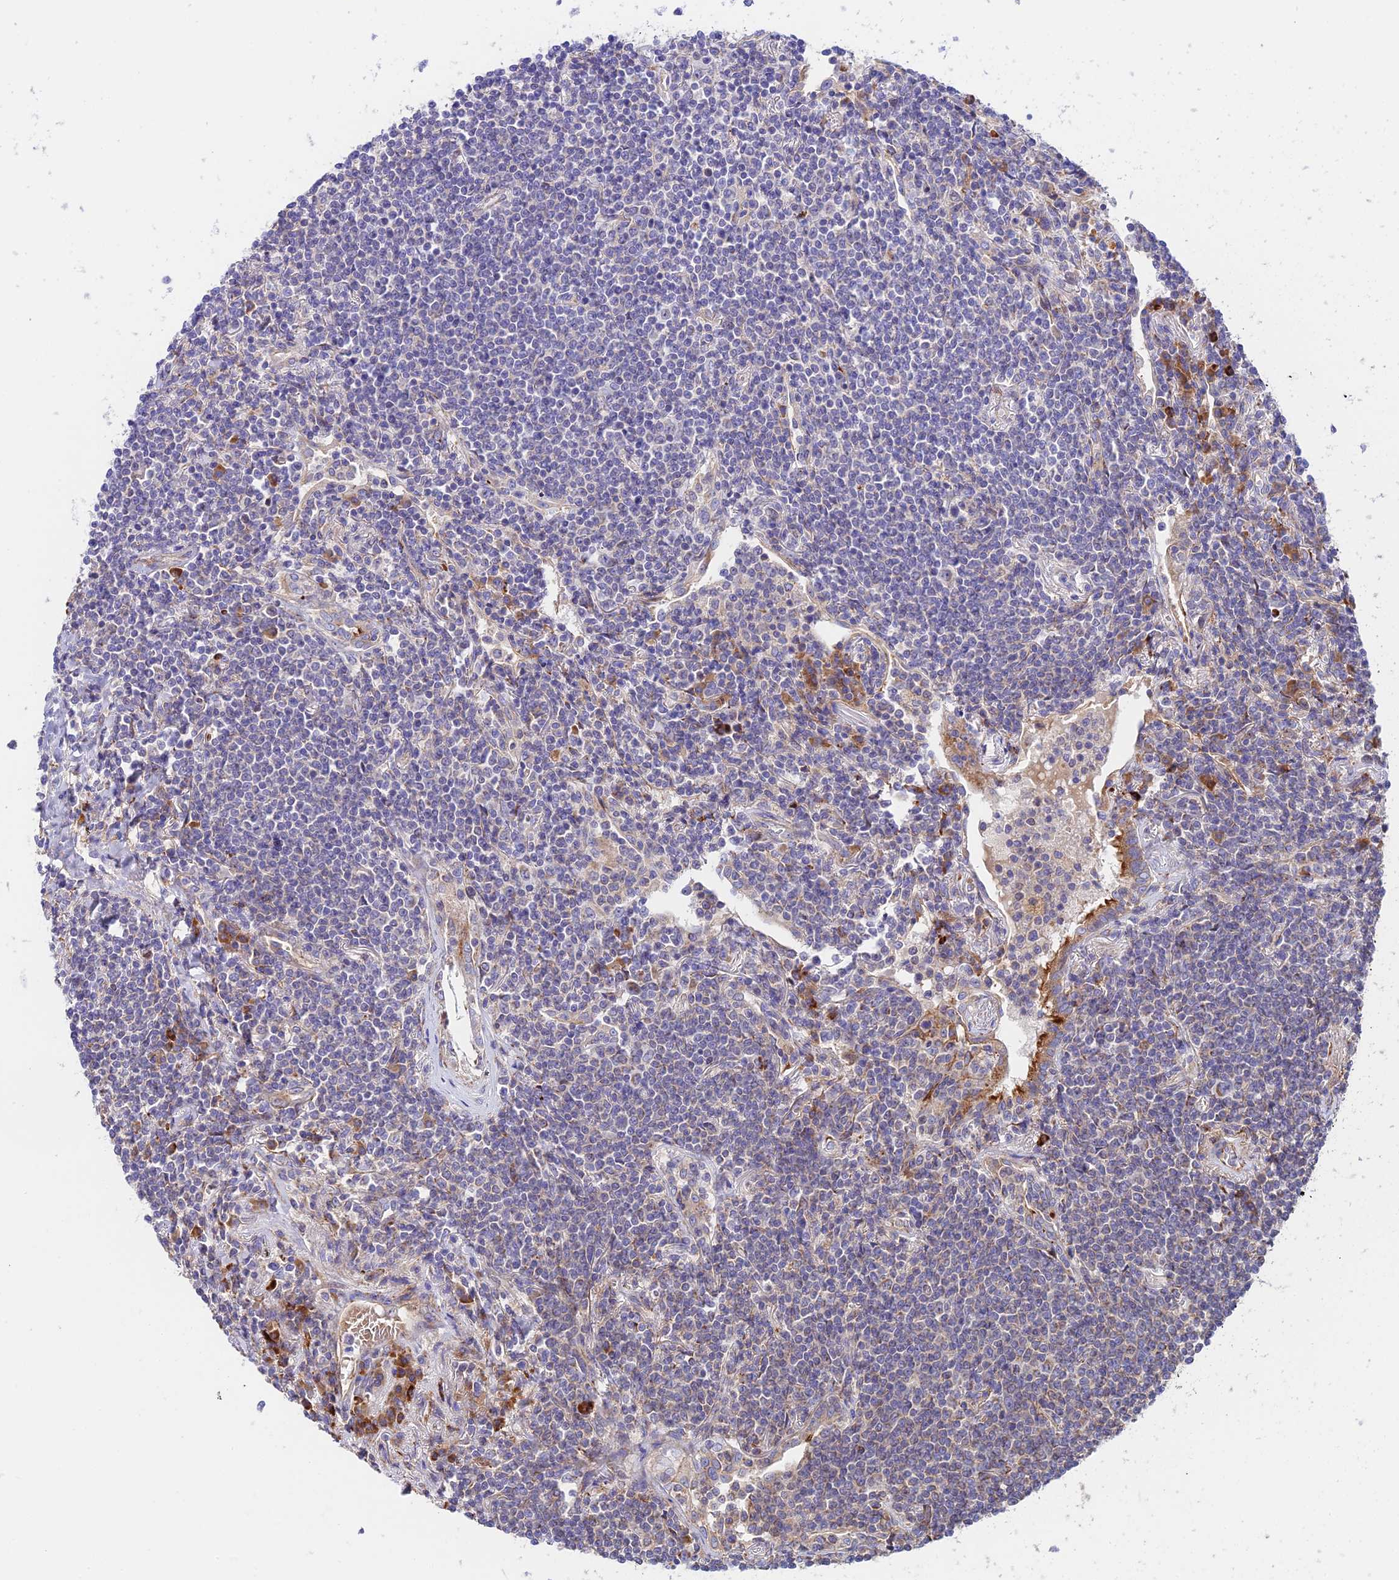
{"staining": {"intensity": "negative", "quantity": "none", "location": "none"}, "tissue": "lymphoma", "cell_type": "Tumor cells", "image_type": "cancer", "snomed": [{"axis": "morphology", "description": "Malignant lymphoma, non-Hodgkin's type, Low grade"}, {"axis": "topography", "description": "Lung"}], "caption": "The histopathology image demonstrates no staining of tumor cells in lymphoma.", "gene": "VPS13C", "patient": {"sex": "female", "age": 71}}